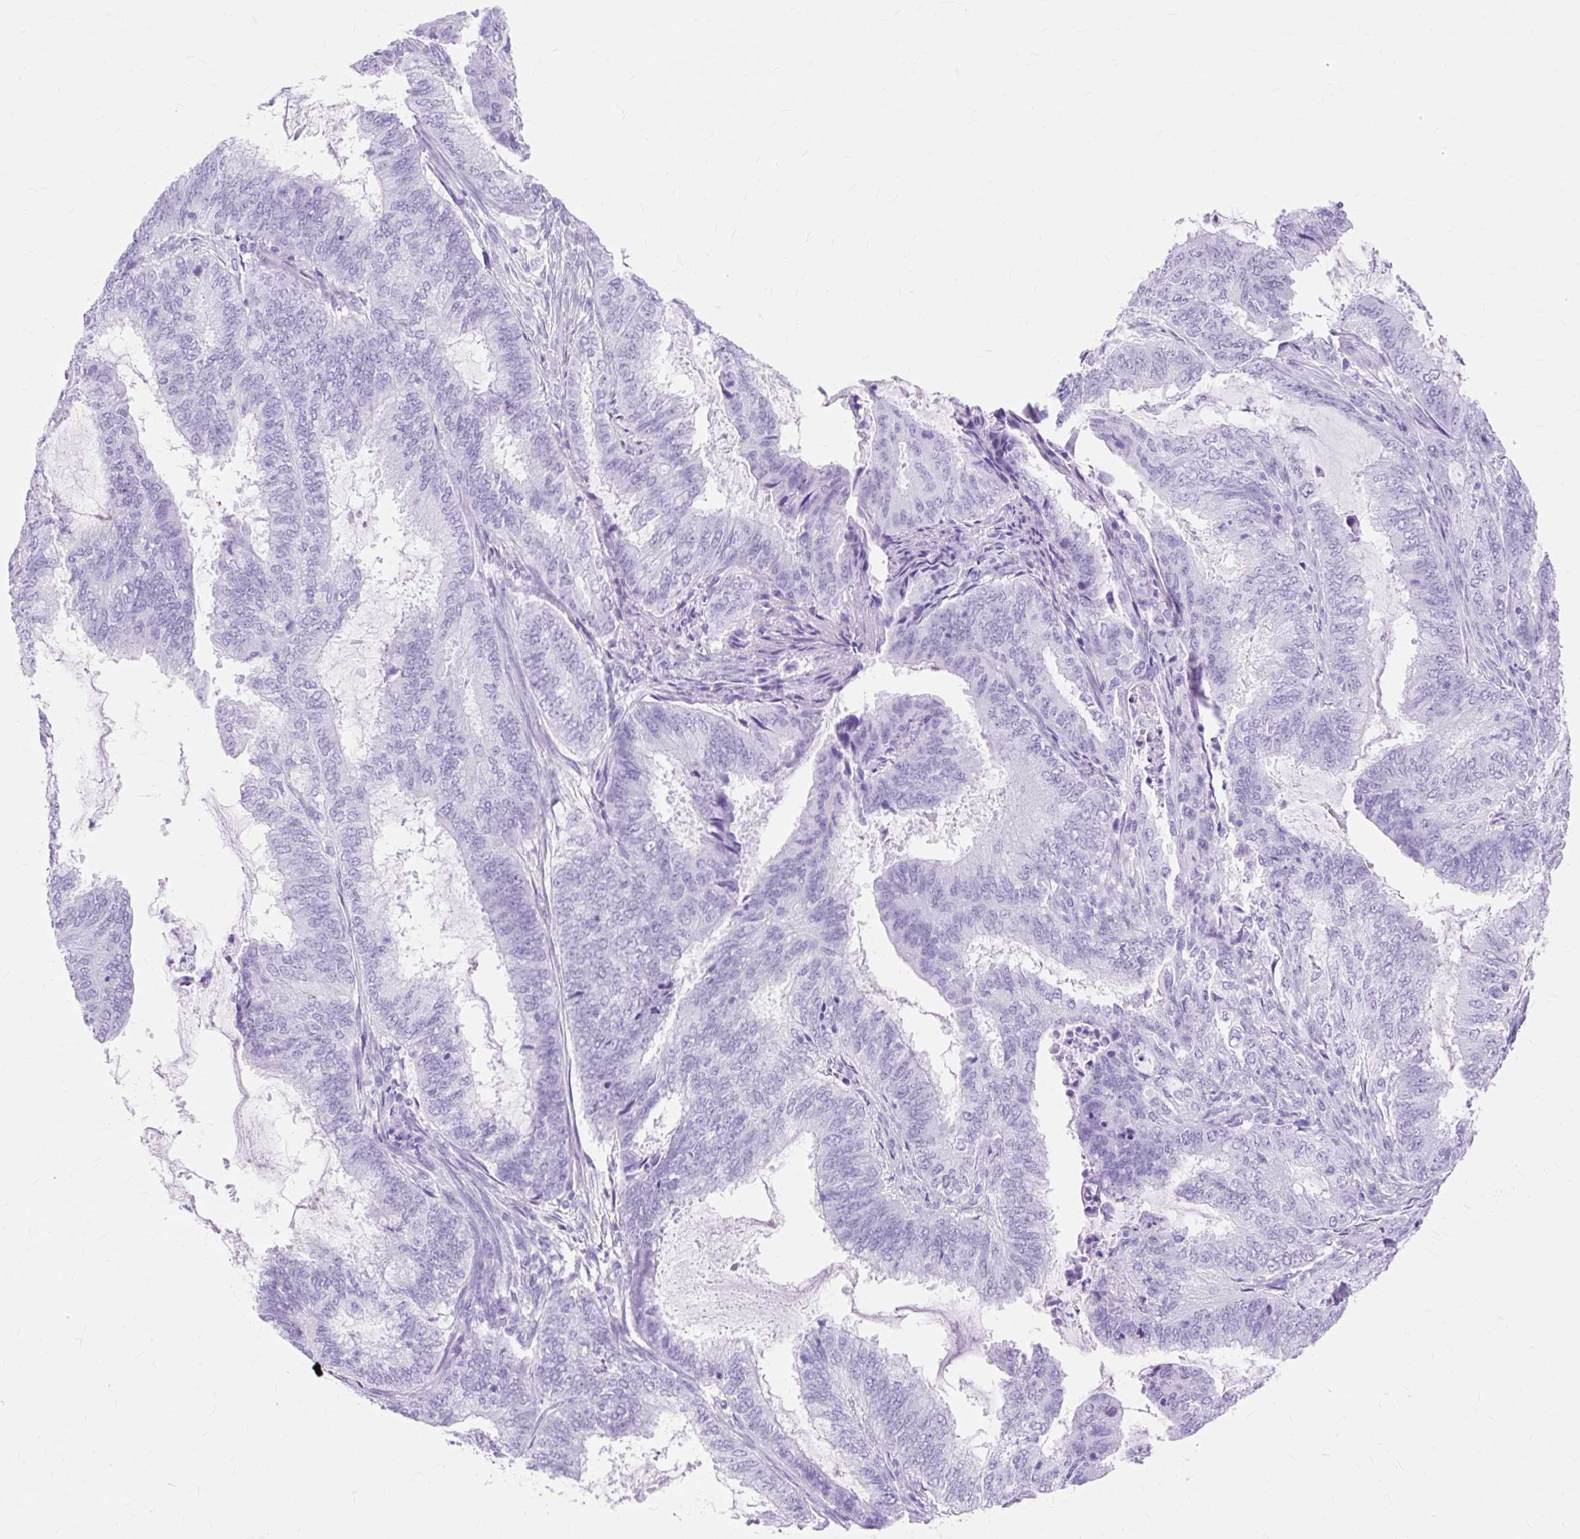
{"staining": {"intensity": "negative", "quantity": "none", "location": "none"}, "tissue": "endometrial cancer", "cell_type": "Tumor cells", "image_type": "cancer", "snomed": [{"axis": "morphology", "description": "Adenocarcinoma, NOS"}, {"axis": "topography", "description": "Endometrium"}], "caption": "Immunohistochemistry (IHC) photomicrograph of human adenocarcinoma (endometrial) stained for a protein (brown), which demonstrates no positivity in tumor cells. The staining was performed using DAB (3,3'-diaminobenzidine) to visualize the protein expression in brown, while the nuclei were stained in blue with hematoxylin (Magnification: 20x).", "gene": "MBP", "patient": {"sex": "female", "age": 51}}